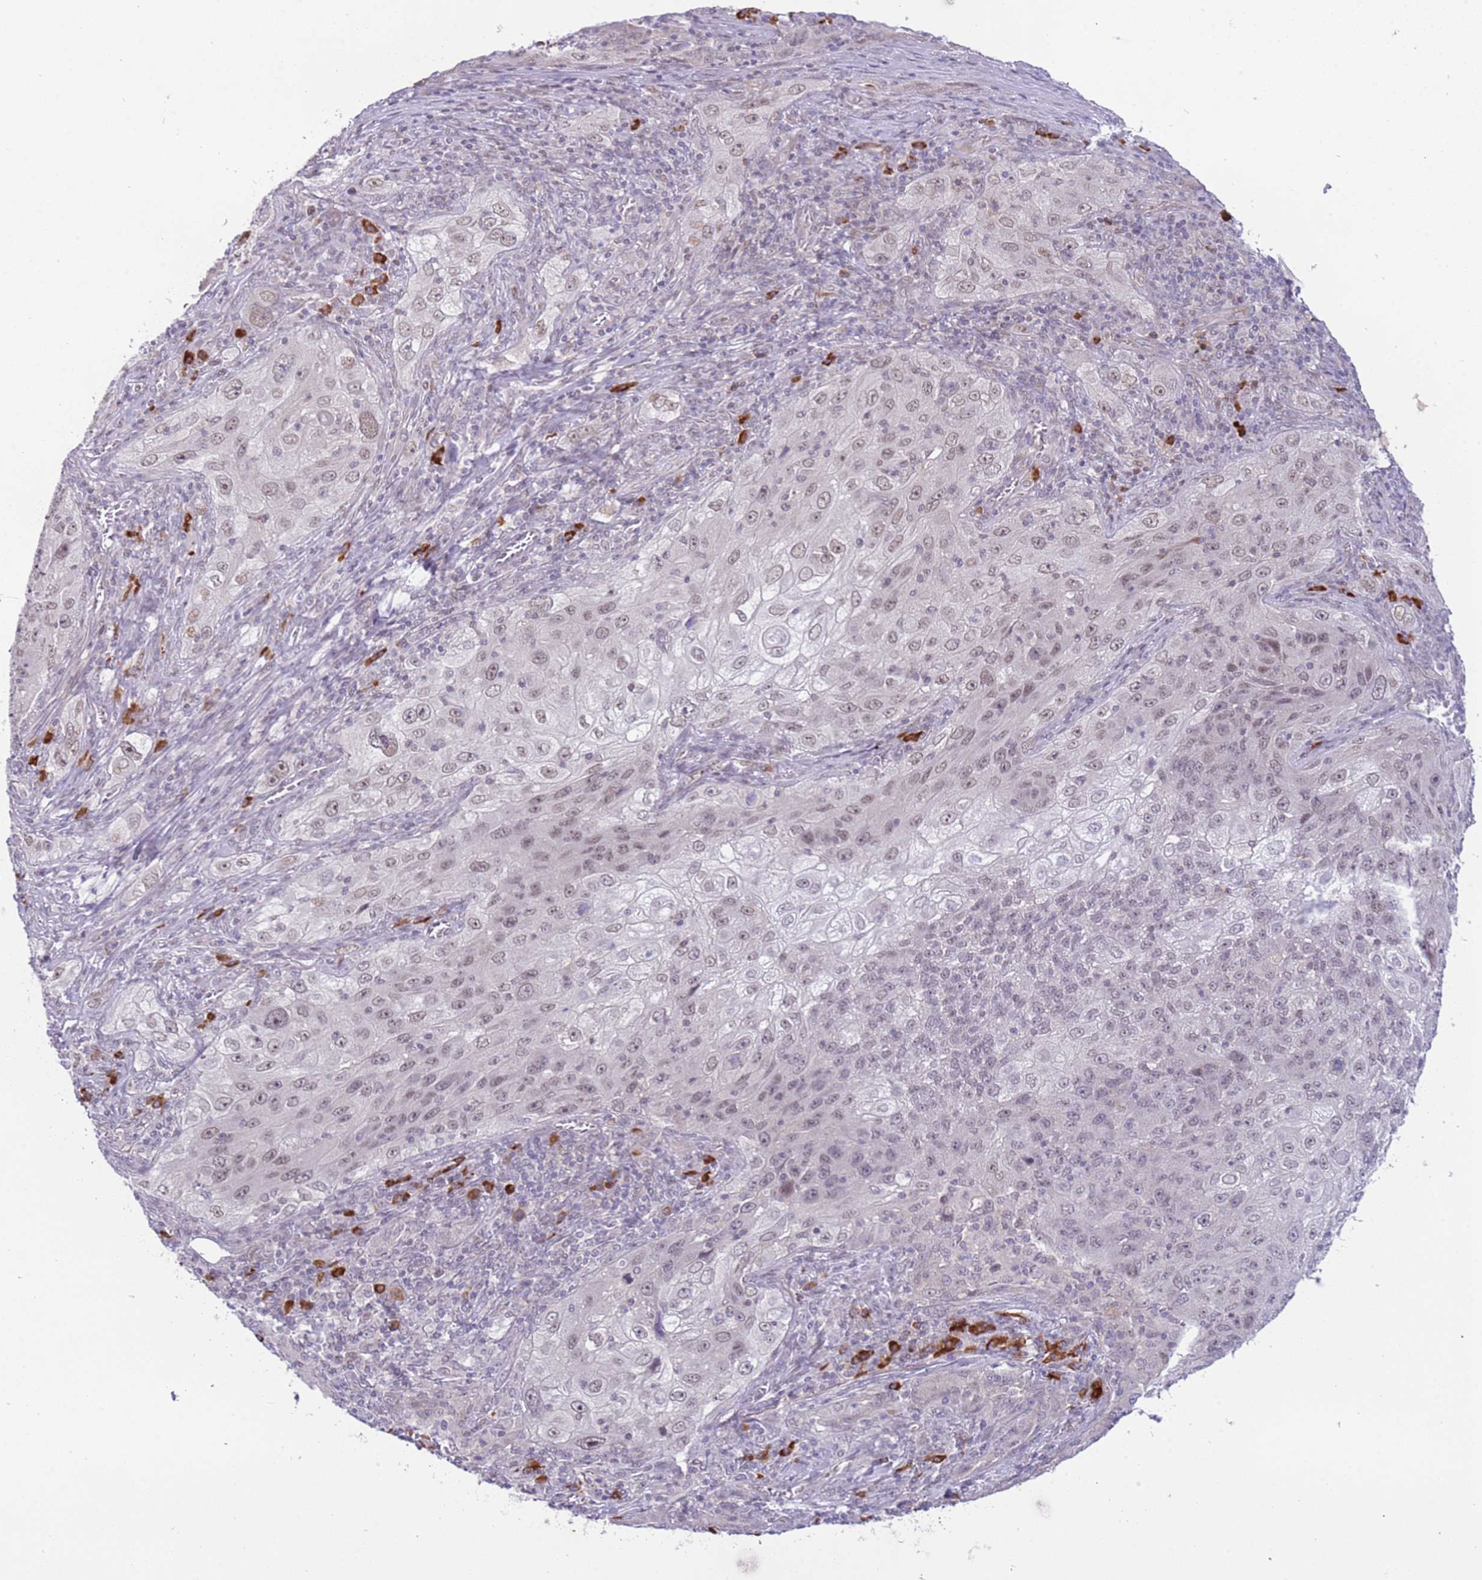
{"staining": {"intensity": "weak", "quantity": "25%-75%", "location": "nuclear"}, "tissue": "lung cancer", "cell_type": "Tumor cells", "image_type": "cancer", "snomed": [{"axis": "morphology", "description": "Squamous cell carcinoma, NOS"}, {"axis": "topography", "description": "Lung"}], "caption": "Tumor cells show low levels of weak nuclear positivity in about 25%-75% of cells in lung squamous cell carcinoma.", "gene": "MAGEF1", "patient": {"sex": "female", "age": 69}}